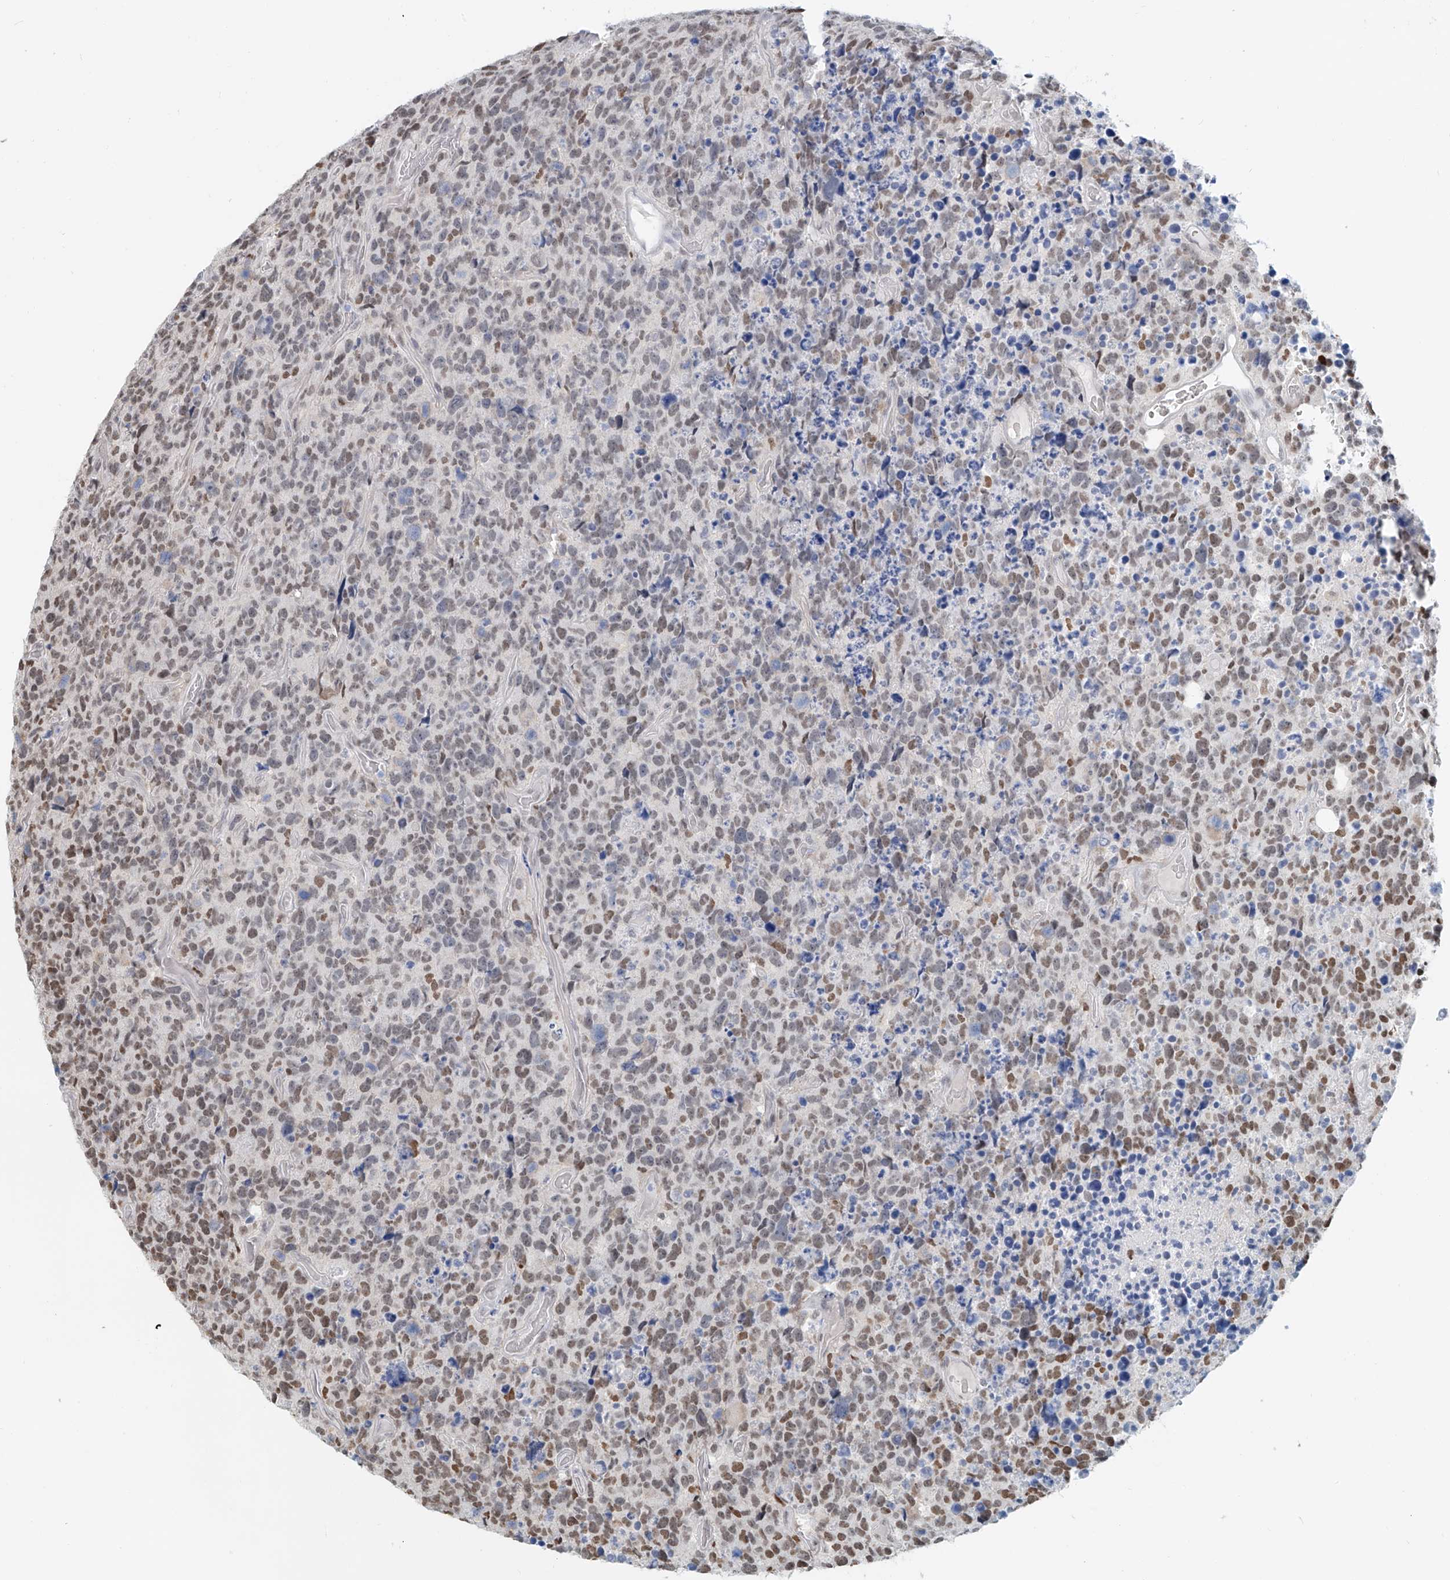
{"staining": {"intensity": "moderate", "quantity": "25%-75%", "location": "nuclear"}, "tissue": "glioma", "cell_type": "Tumor cells", "image_type": "cancer", "snomed": [{"axis": "morphology", "description": "Glioma, malignant, High grade"}, {"axis": "topography", "description": "Brain"}], "caption": "About 25%-75% of tumor cells in glioma exhibit moderate nuclear protein positivity as visualized by brown immunohistochemical staining.", "gene": "SASH1", "patient": {"sex": "male", "age": 69}}